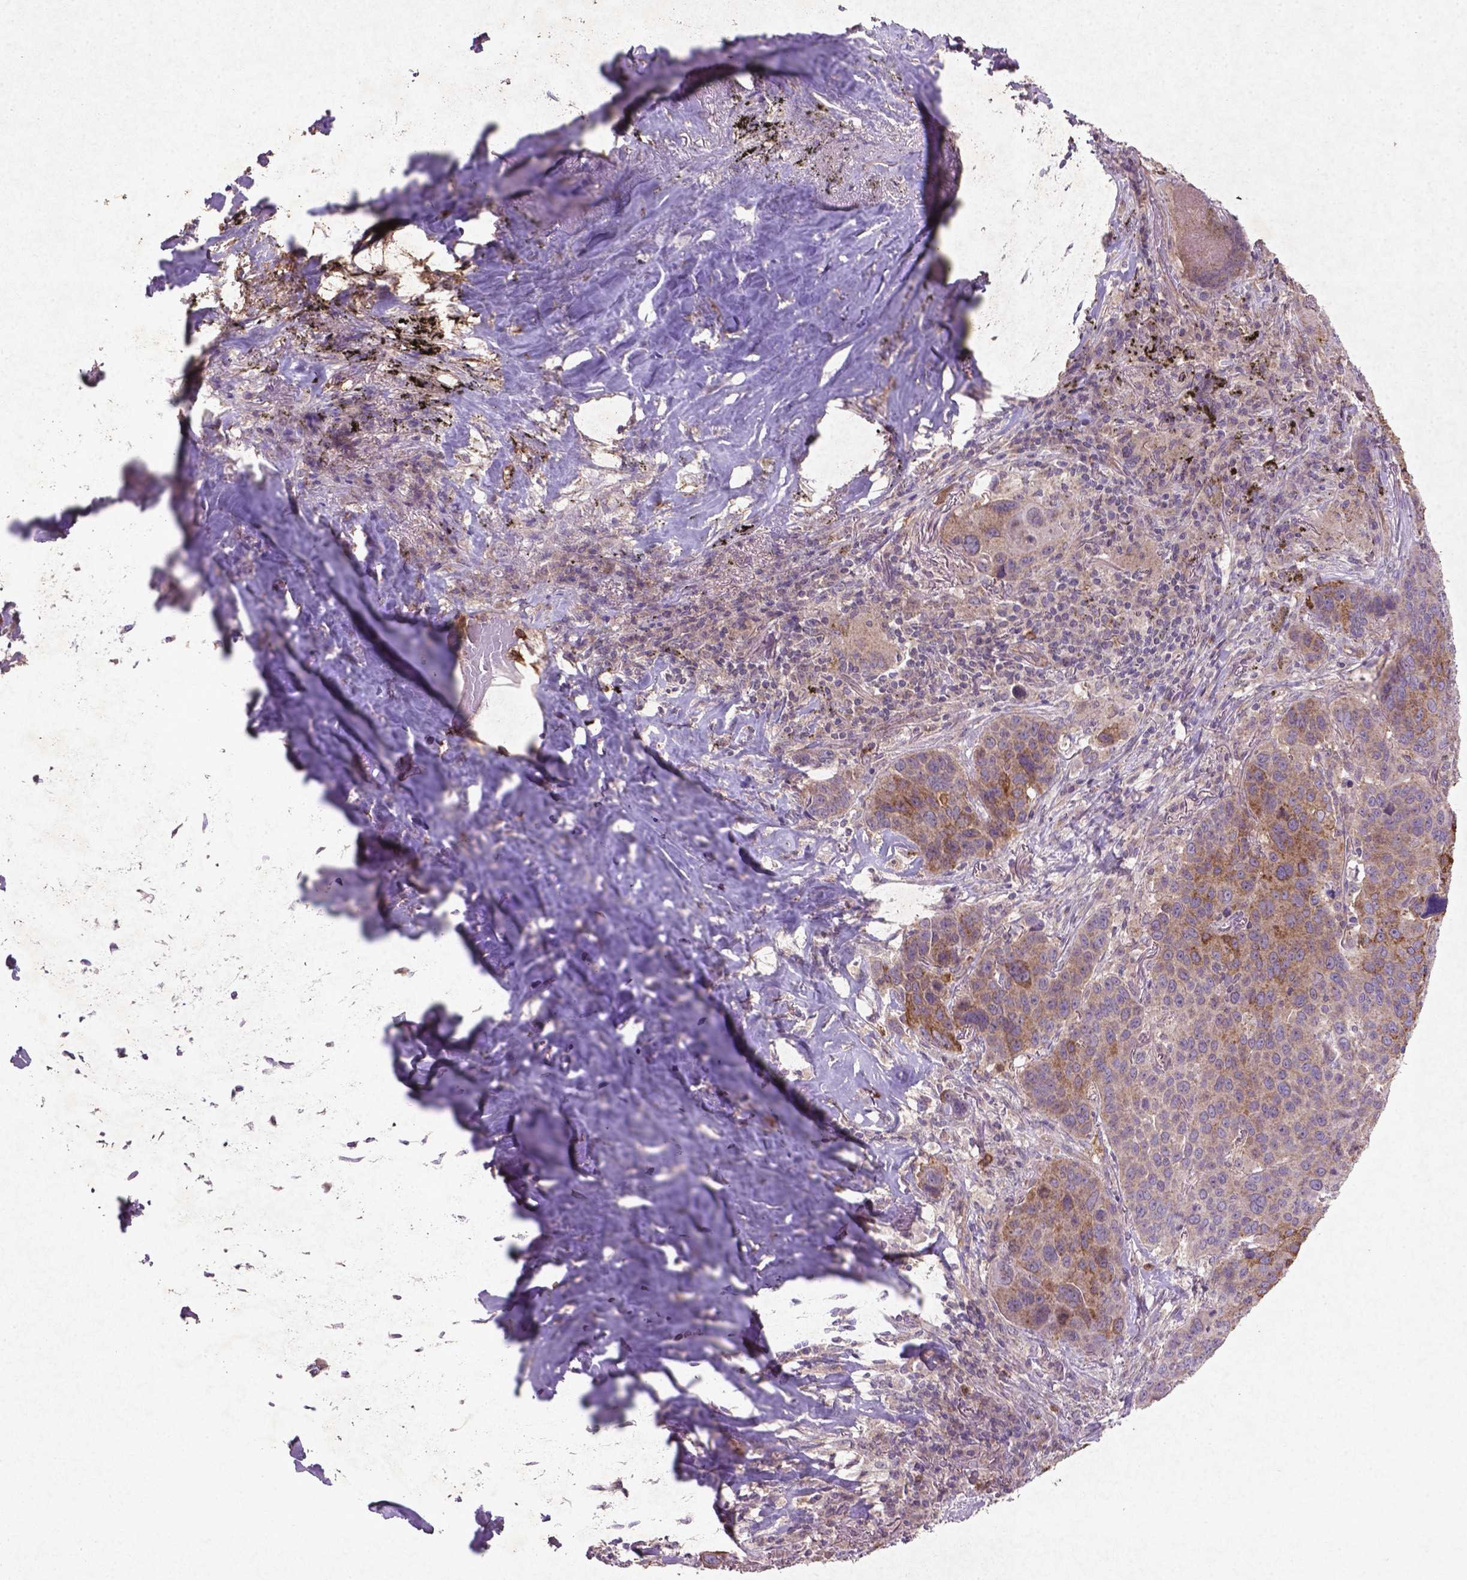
{"staining": {"intensity": "moderate", "quantity": "25%-75%", "location": "cytoplasmic/membranous"}, "tissue": "lung cancer", "cell_type": "Tumor cells", "image_type": "cancer", "snomed": [{"axis": "morphology", "description": "Squamous cell carcinoma, NOS"}, {"axis": "topography", "description": "Lung"}], "caption": "Squamous cell carcinoma (lung) stained with immunohistochemistry (IHC) reveals moderate cytoplasmic/membranous staining in approximately 25%-75% of tumor cells.", "gene": "MTOR", "patient": {"sex": "male", "age": 68}}